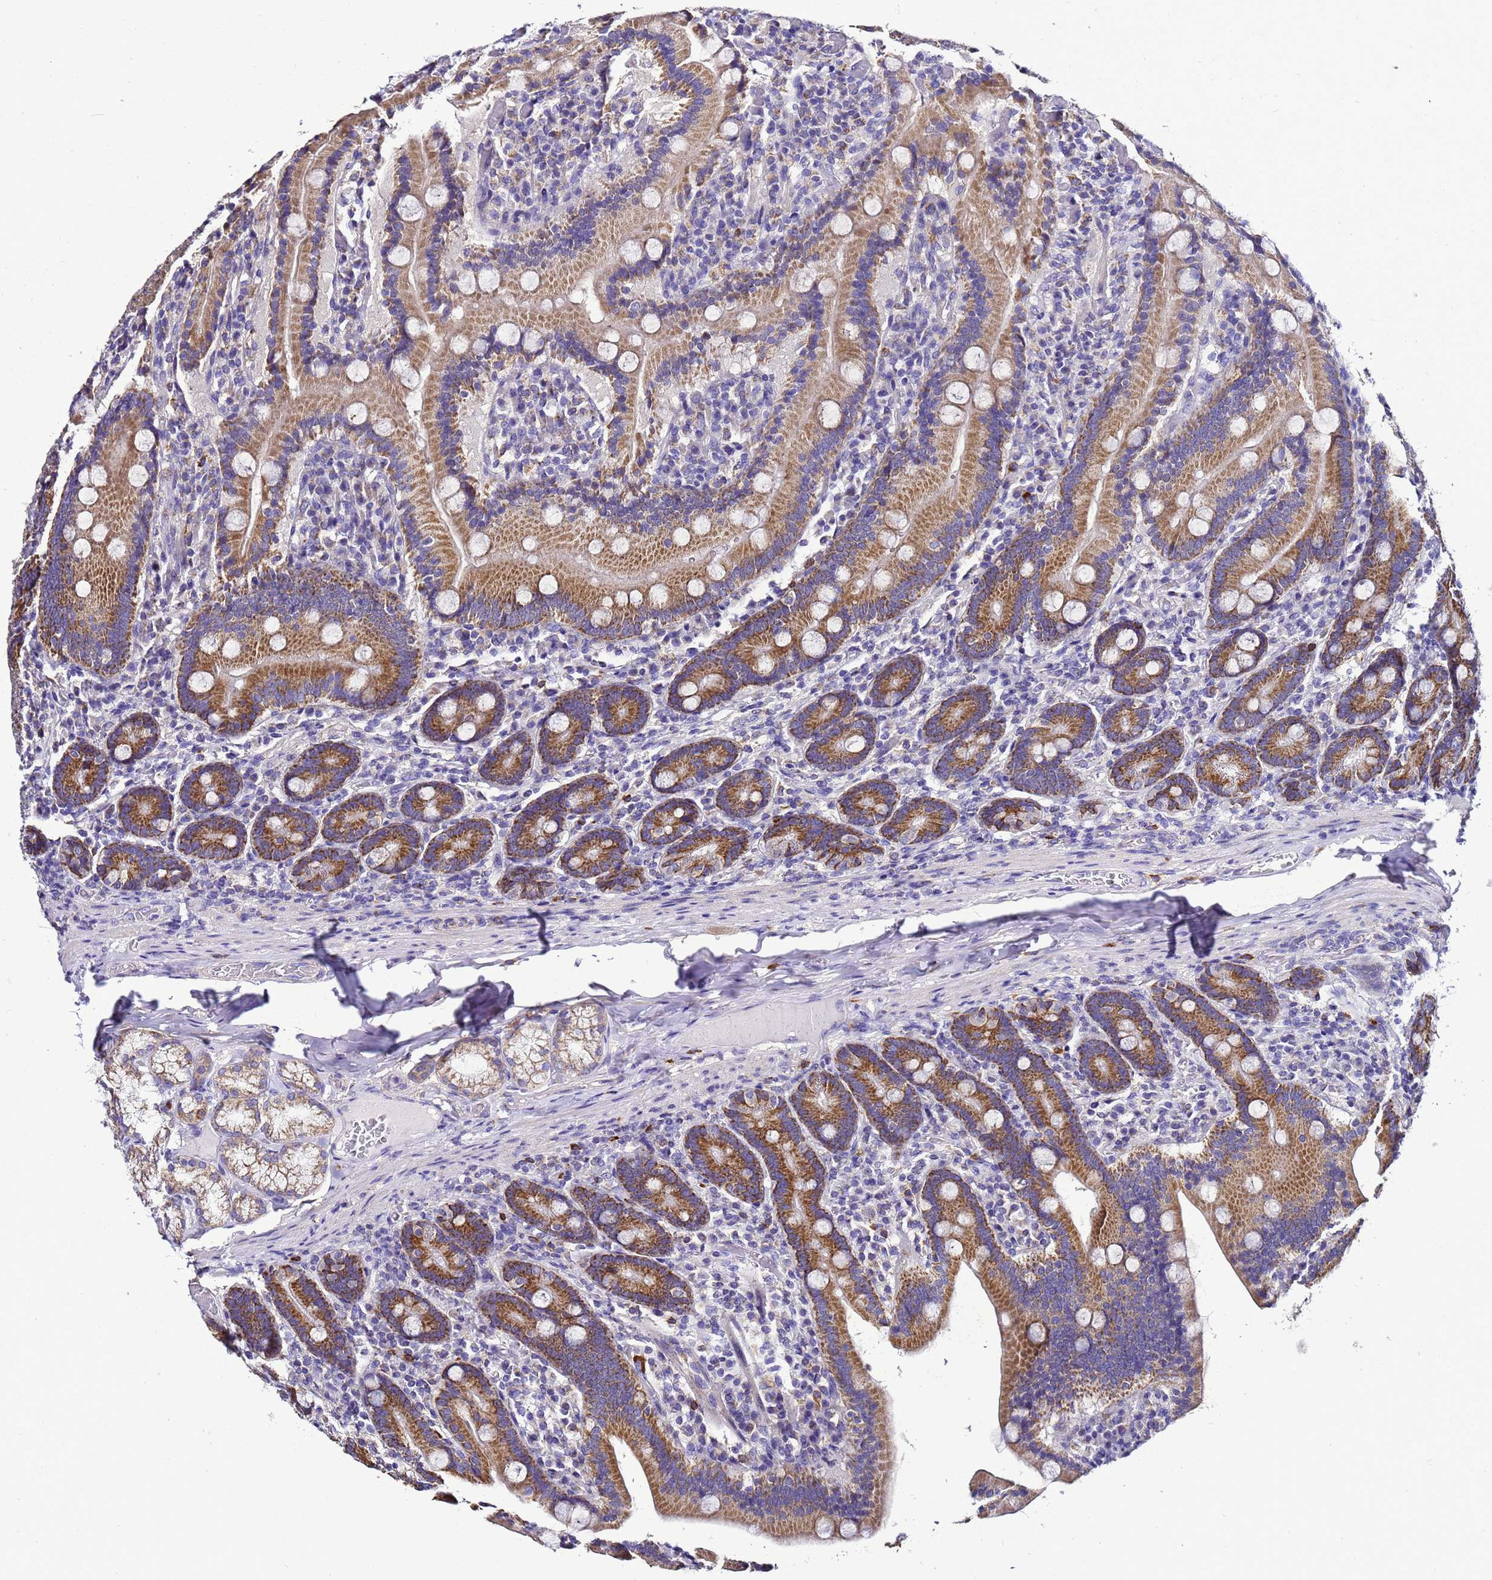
{"staining": {"intensity": "moderate", "quantity": ">75%", "location": "cytoplasmic/membranous"}, "tissue": "duodenum", "cell_type": "Glandular cells", "image_type": "normal", "snomed": [{"axis": "morphology", "description": "Normal tissue, NOS"}, {"axis": "topography", "description": "Duodenum"}], "caption": "The photomicrograph exhibits staining of normal duodenum, revealing moderate cytoplasmic/membranous protein positivity (brown color) within glandular cells.", "gene": "HIGD2A", "patient": {"sex": "female", "age": 62}}